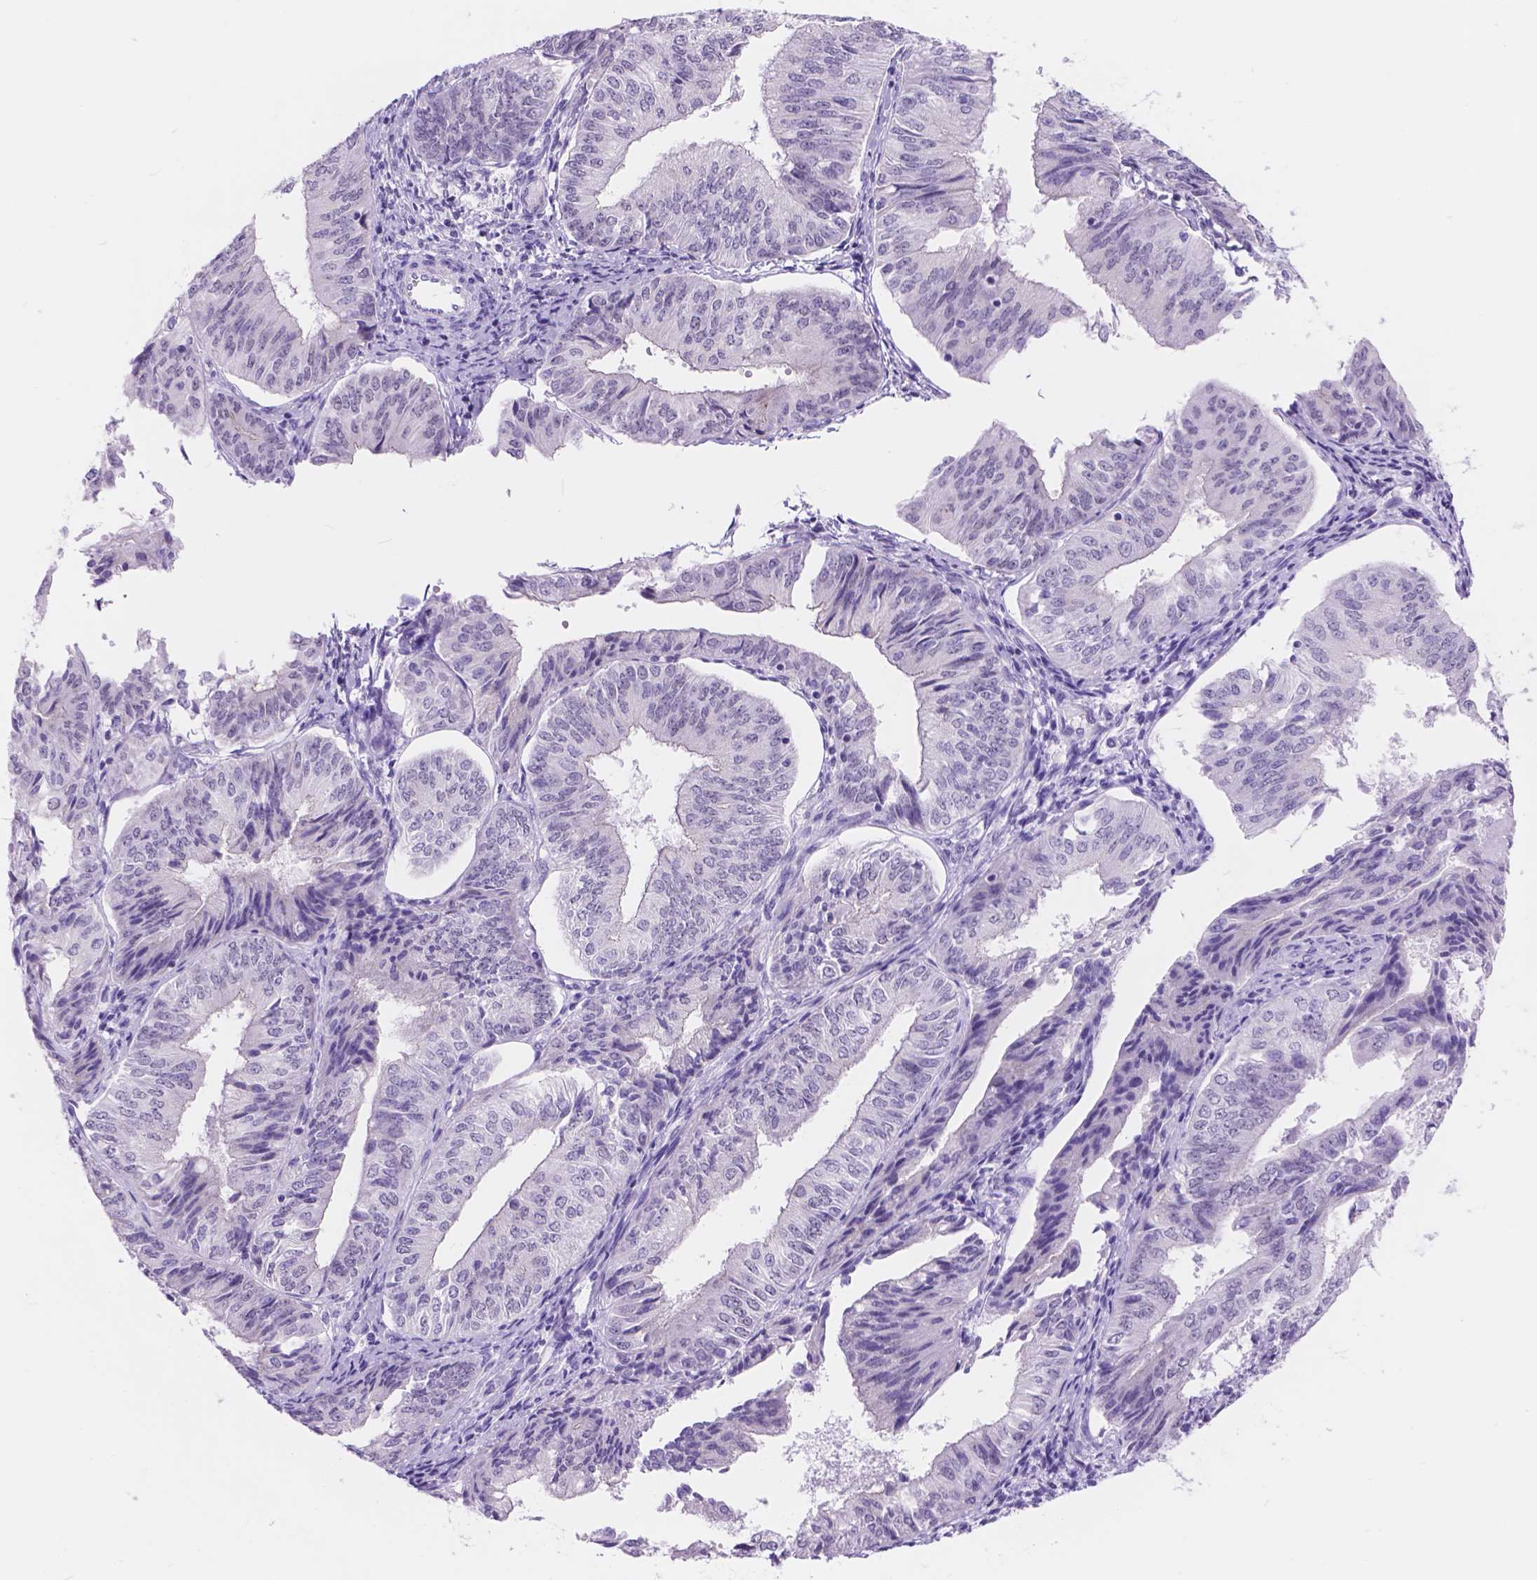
{"staining": {"intensity": "negative", "quantity": "none", "location": "none"}, "tissue": "endometrial cancer", "cell_type": "Tumor cells", "image_type": "cancer", "snomed": [{"axis": "morphology", "description": "Adenocarcinoma, NOS"}, {"axis": "topography", "description": "Endometrium"}], "caption": "Photomicrograph shows no protein positivity in tumor cells of endometrial cancer tissue.", "gene": "DCC", "patient": {"sex": "female", "age": 58}}